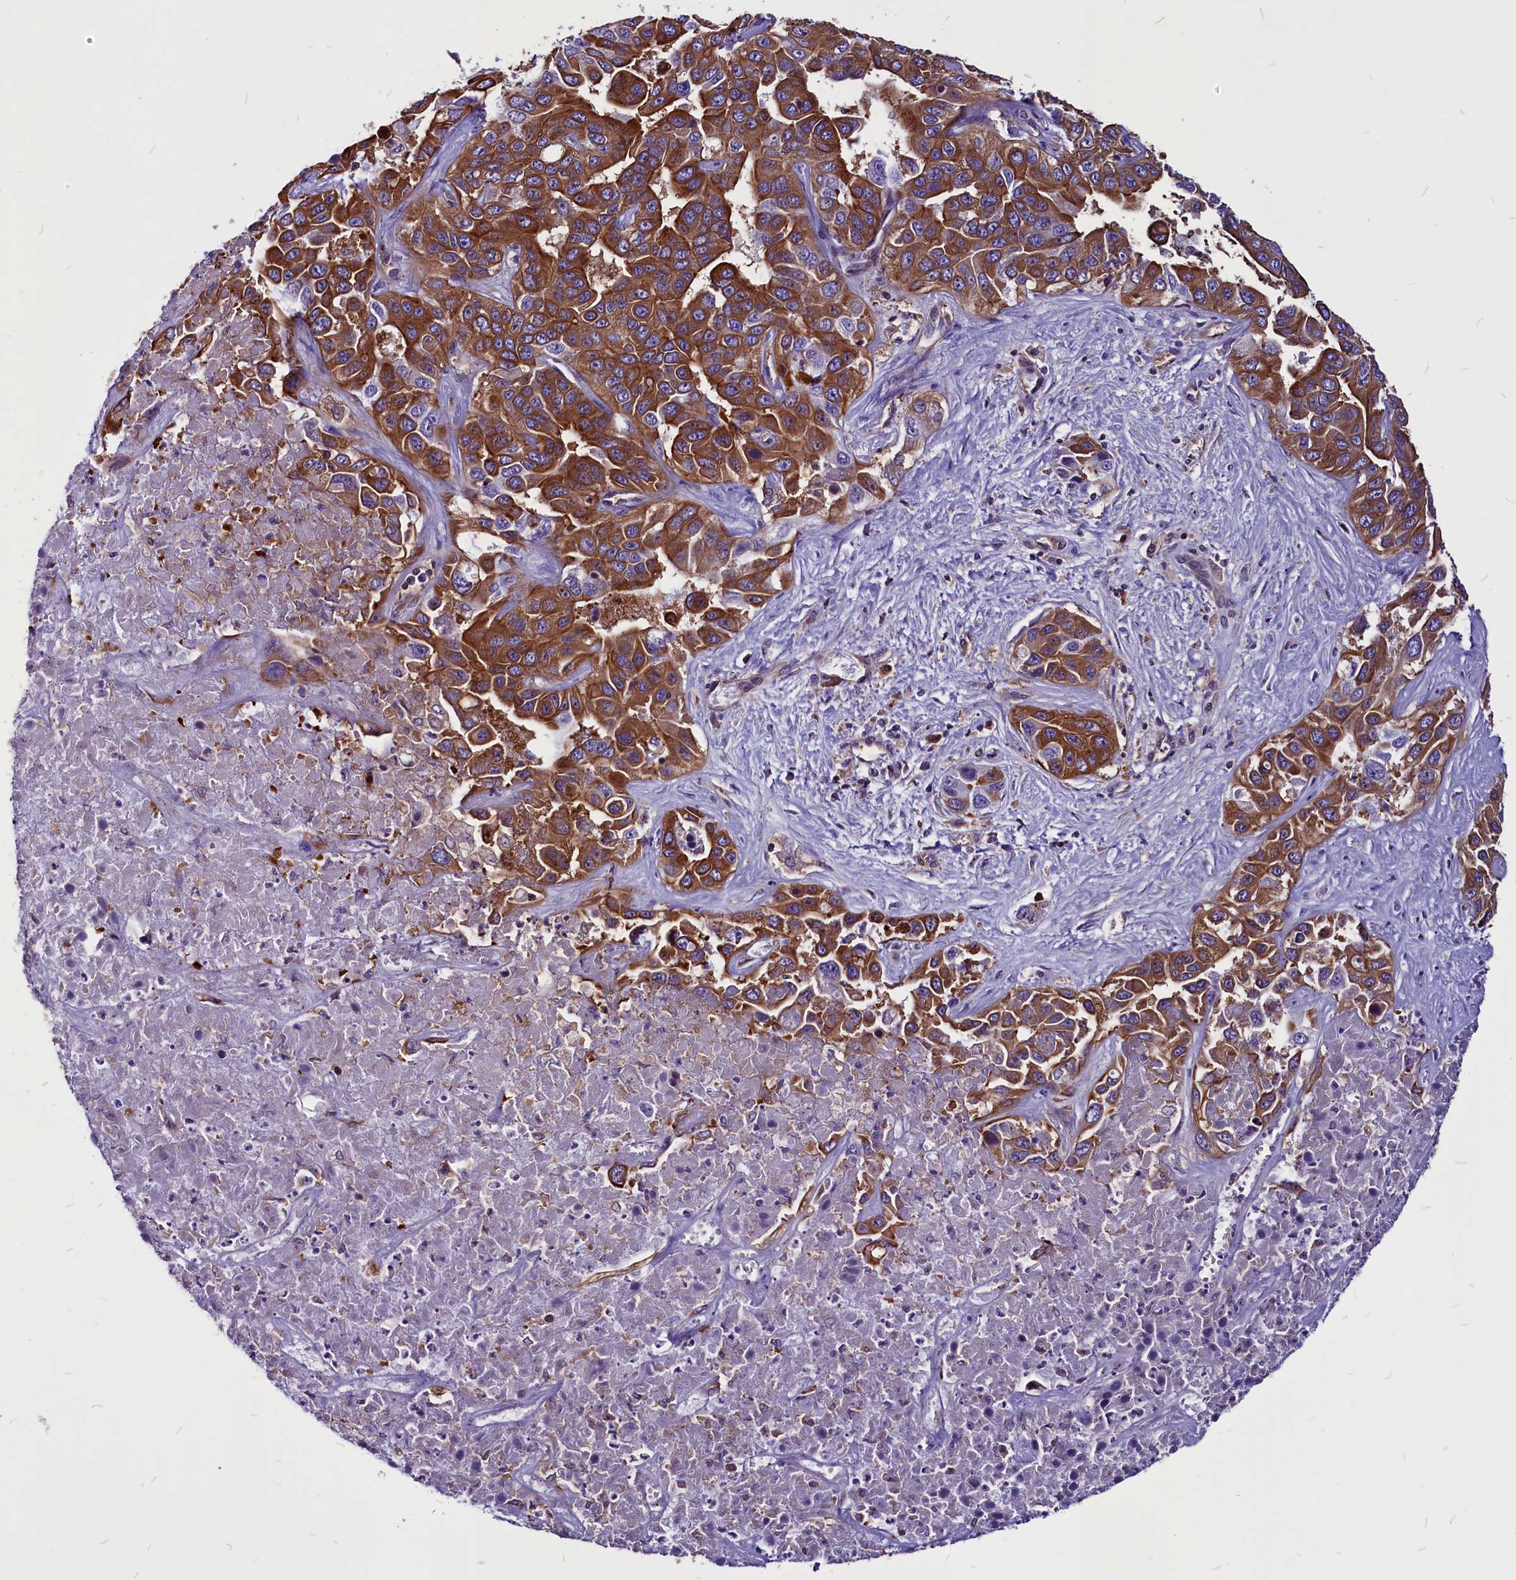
{"staining": {"intensity": "strong", "quantity": ">75%", "location": "cytoplasmic/membranous"}, "tissue": "liver cancer", "cell_type": "Tumor cells", "image_type": "cancer", "snomed": [{"axis": "morphology", "description": "Cholangiocarcinoma"}, {"axis": "topography", "description": "Liver"}], "caption": "Protein expression analysis of liver cholangiocarcinoma shows strong cytoplasmic/membranous staining in approximately >75% of tumor cells. (DAB IHC, brown staining for protein, blue staining for nuclei).", "gene": "EIF3G", "patient": {"sex": "female", "age": 52}}